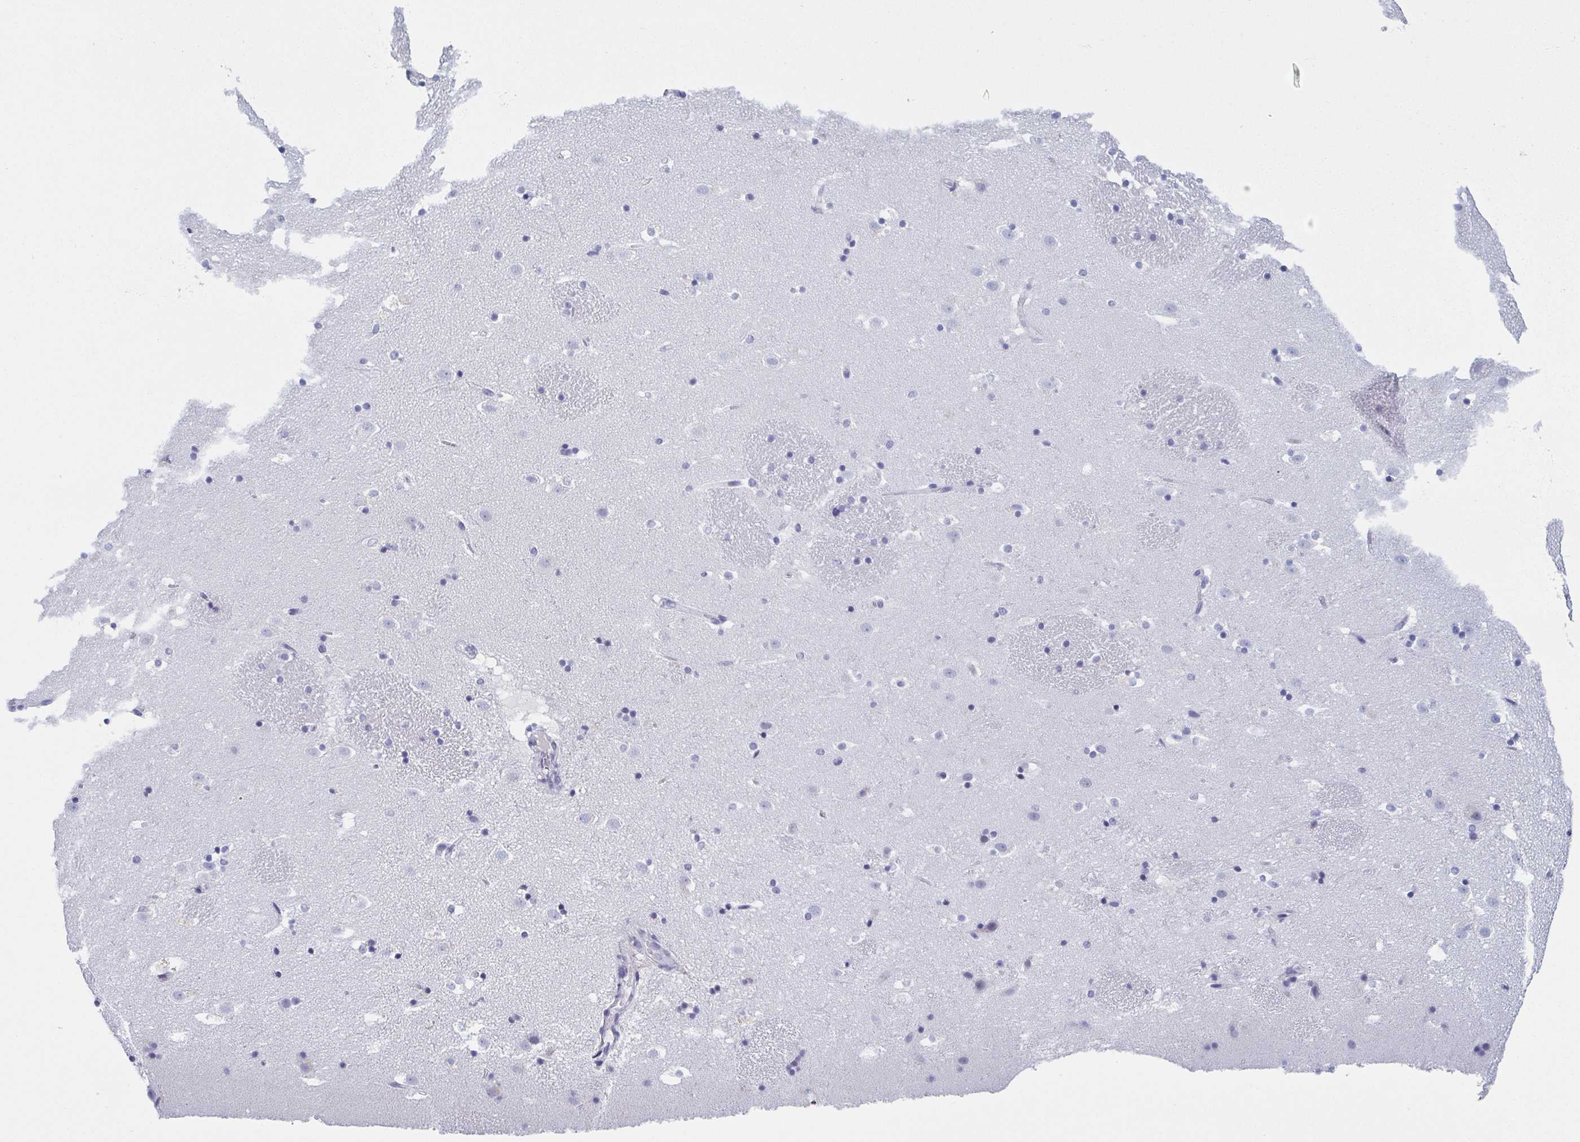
{"staining": {"intensity": "negative", "quantity": "none", "location": "none"}, "tissue": "caudate", "cell_type": "Glial cells", "image_type": "normal", "snomed": [{"axis": "morphology", "description": "Normal tissue, NOS"}, {"axis": "topography", "description": "Lateral ventricle wall"}], "caption": "Benign caudate was stained to show a protein in brown. There is no significant positivity in glial cells. Nuclei are stained in blue.", "gene": "REG4", "patient": {"sex": "male", "age": 37}}